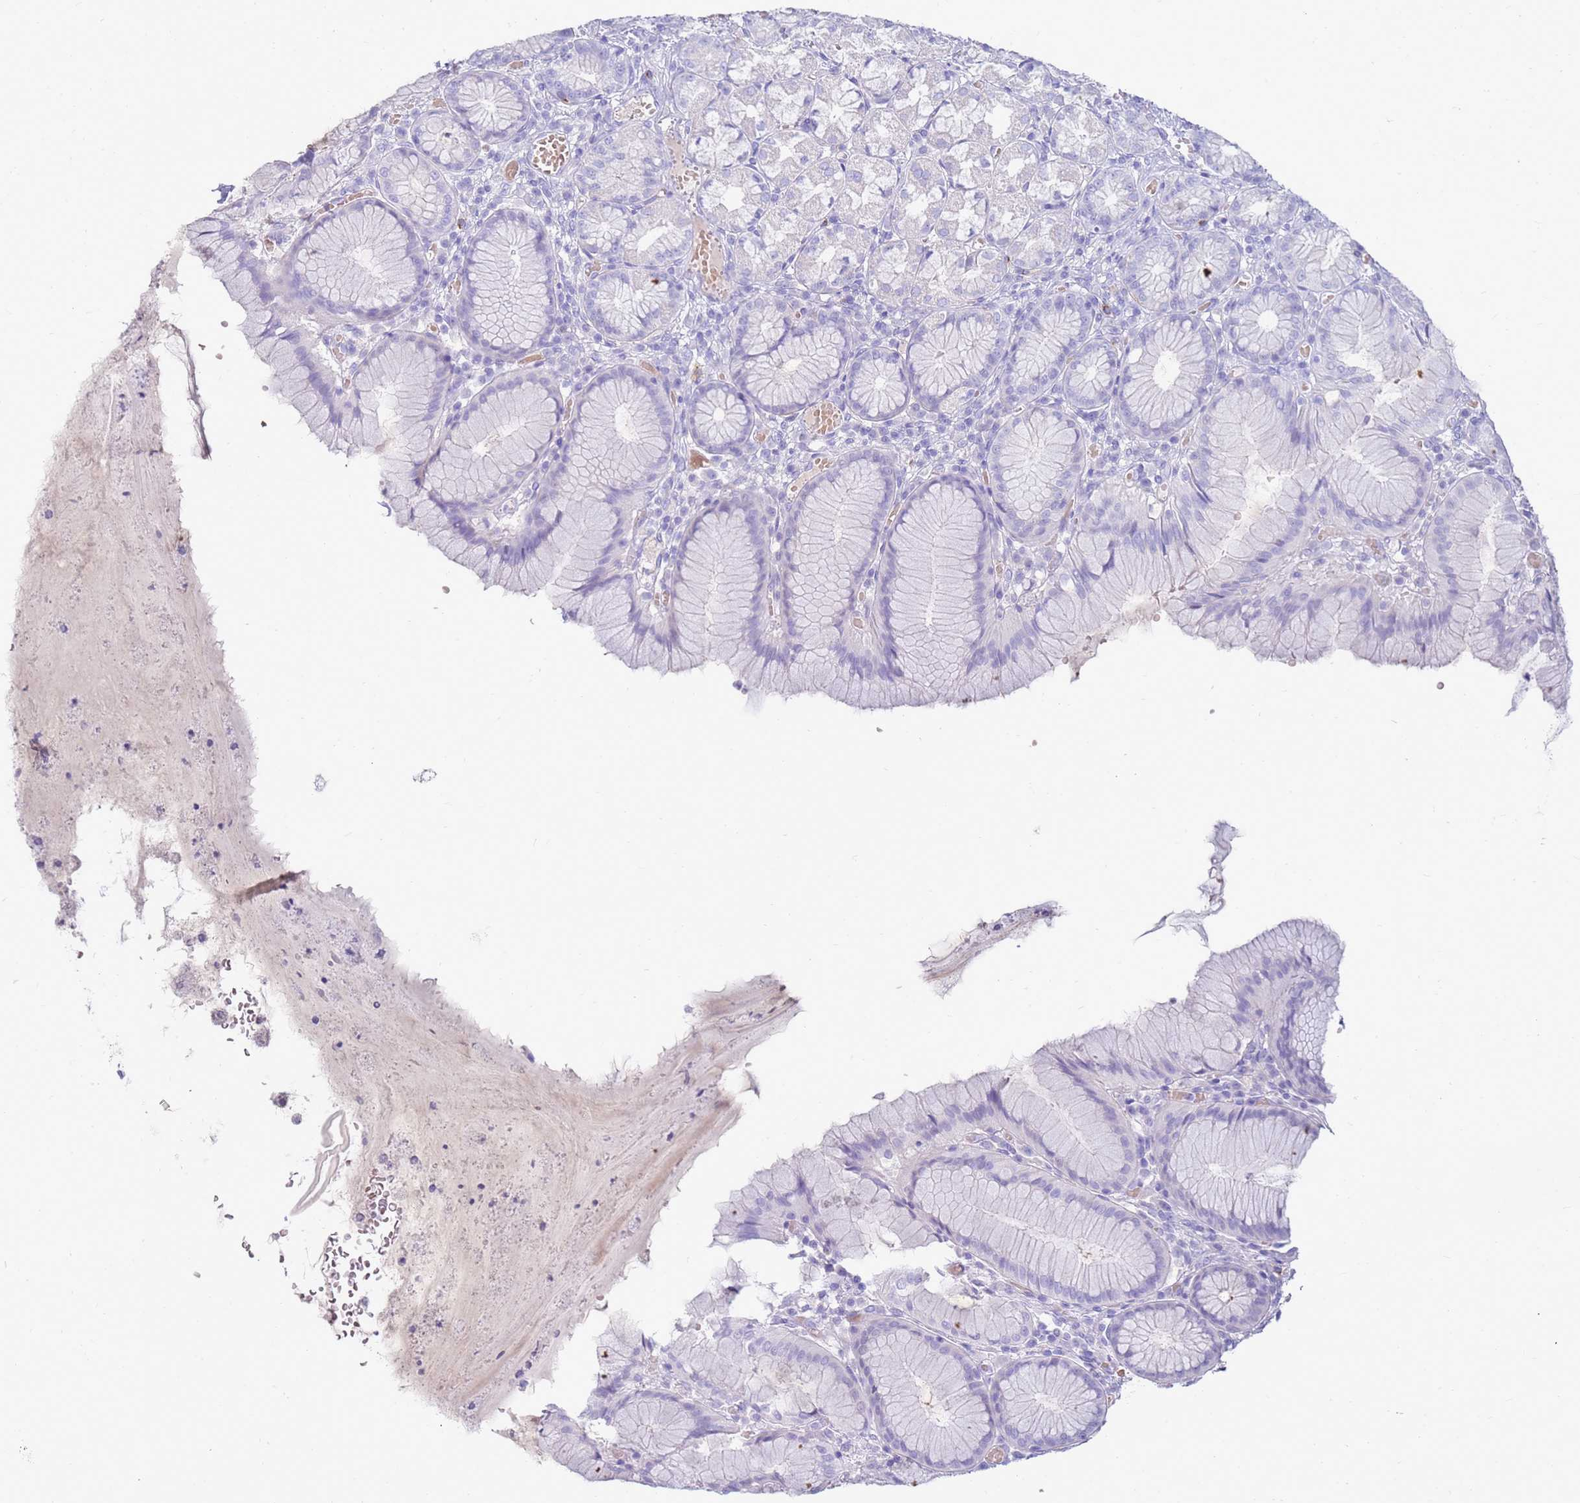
{"staining": {"intensity": "negative", "quantity": "none", "location": "none"}, "tissue": "stomach", "cell_type": "Glandular cells", "image_type": "normal", "snomed": [{"axis": "morphology", "description": "Normal tissue, NOS"}, {"axis": "topography", "description": "Stomach"}], "caption": "Immunohistochemistry (IHC) photomicrograph of unremarkable stomach: human stomach stained with DAB (3,3'-diaminobenzidine) displays no significant protein staining in glandular cells.", "gene": "EVPLL", "patient": {"sex": "male", "age": 55}}